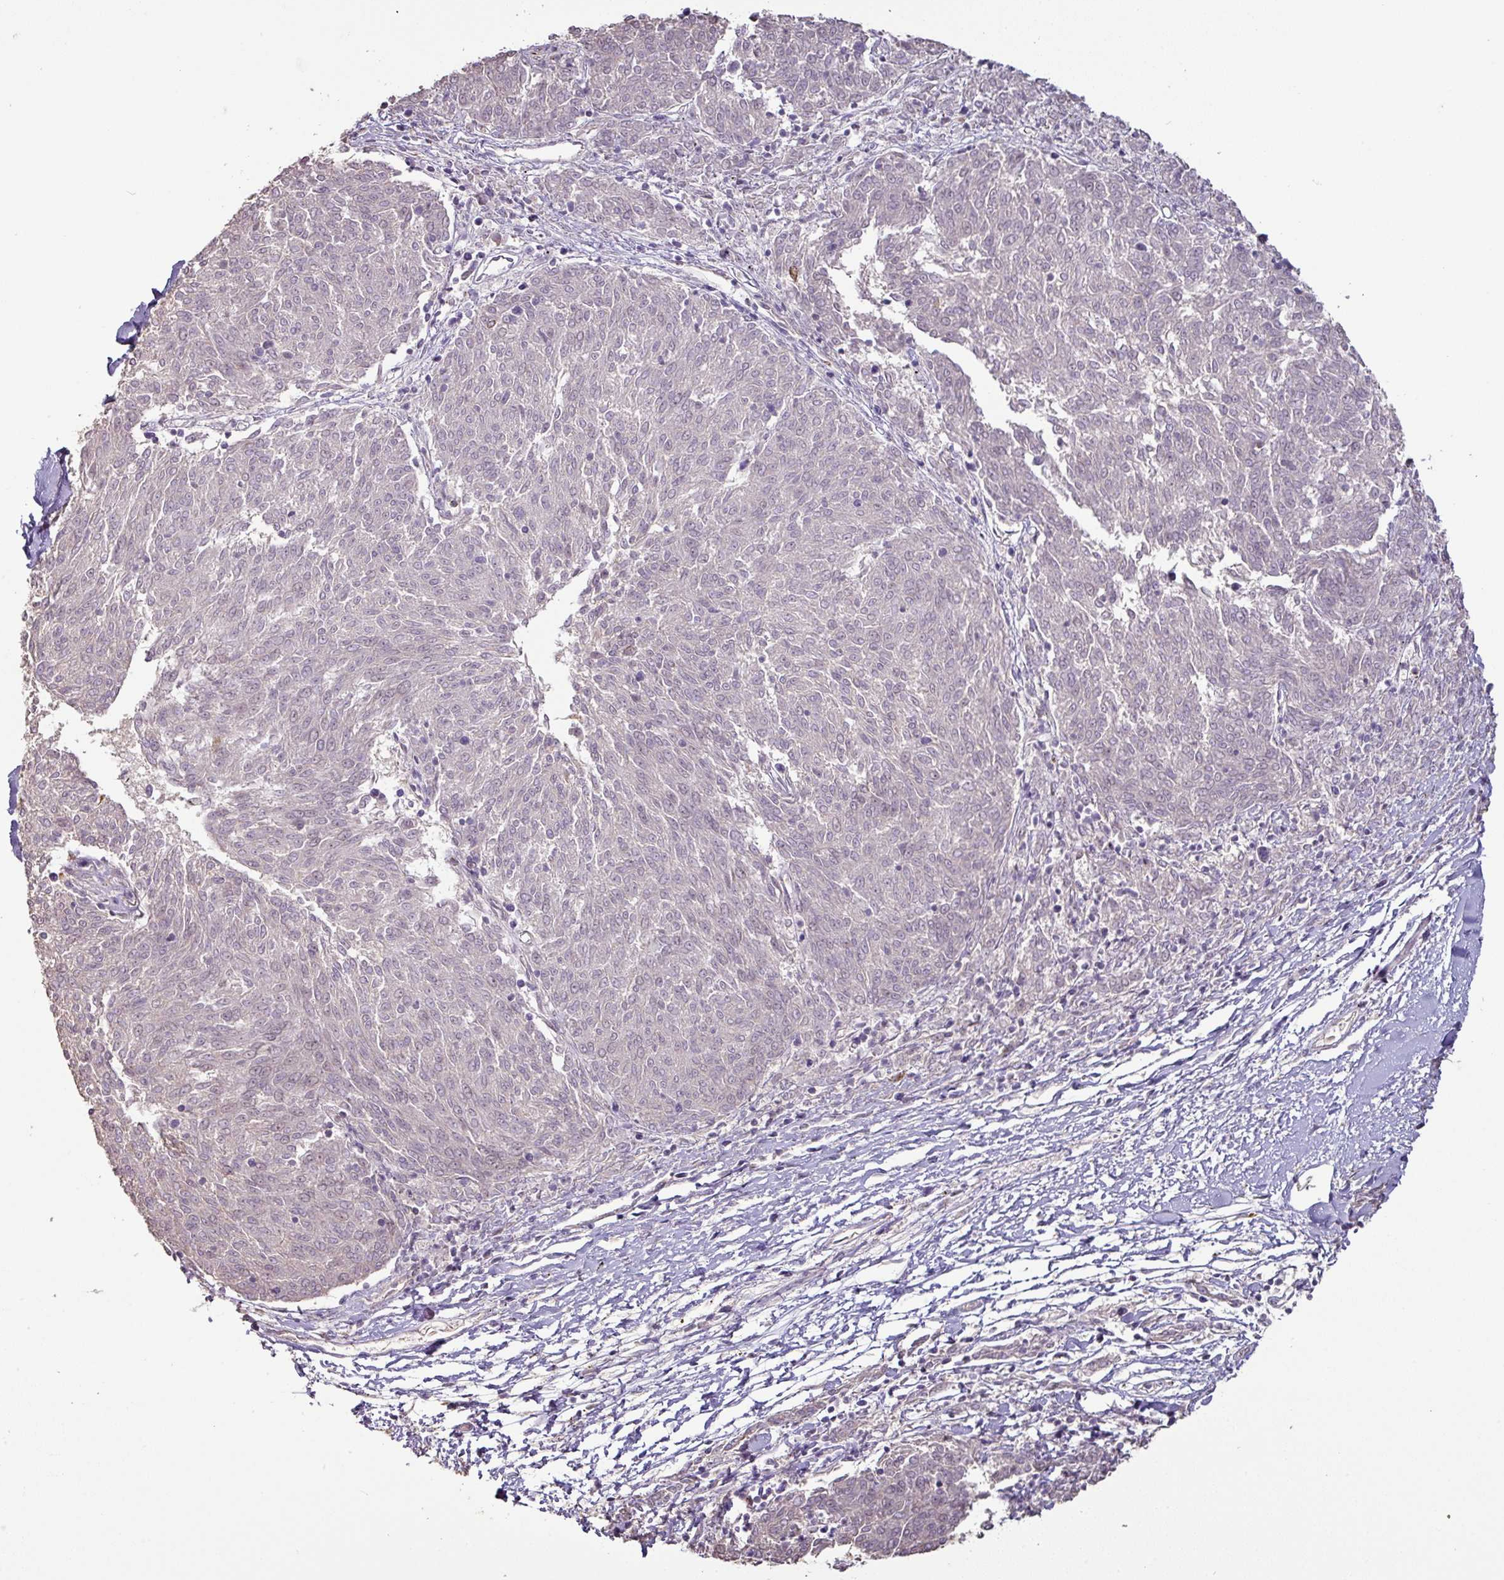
{"staining": {"intensity": "negative", "quantity": "none", "location": "none"}, "tissue": "melanoma", "cell_type": "Tumor cells", "image_type": "cancer", "snomed": [{"axis": "morphology", "description": "Malignant melanoma, NOS"}, {"axis": "topography", "description": "Skin"}], "caption": "The photomicrograph displays no staining of tumor cells in melanoma.", "gene": "CXCR5", "patient": {"sex": "female", "age": 72}}